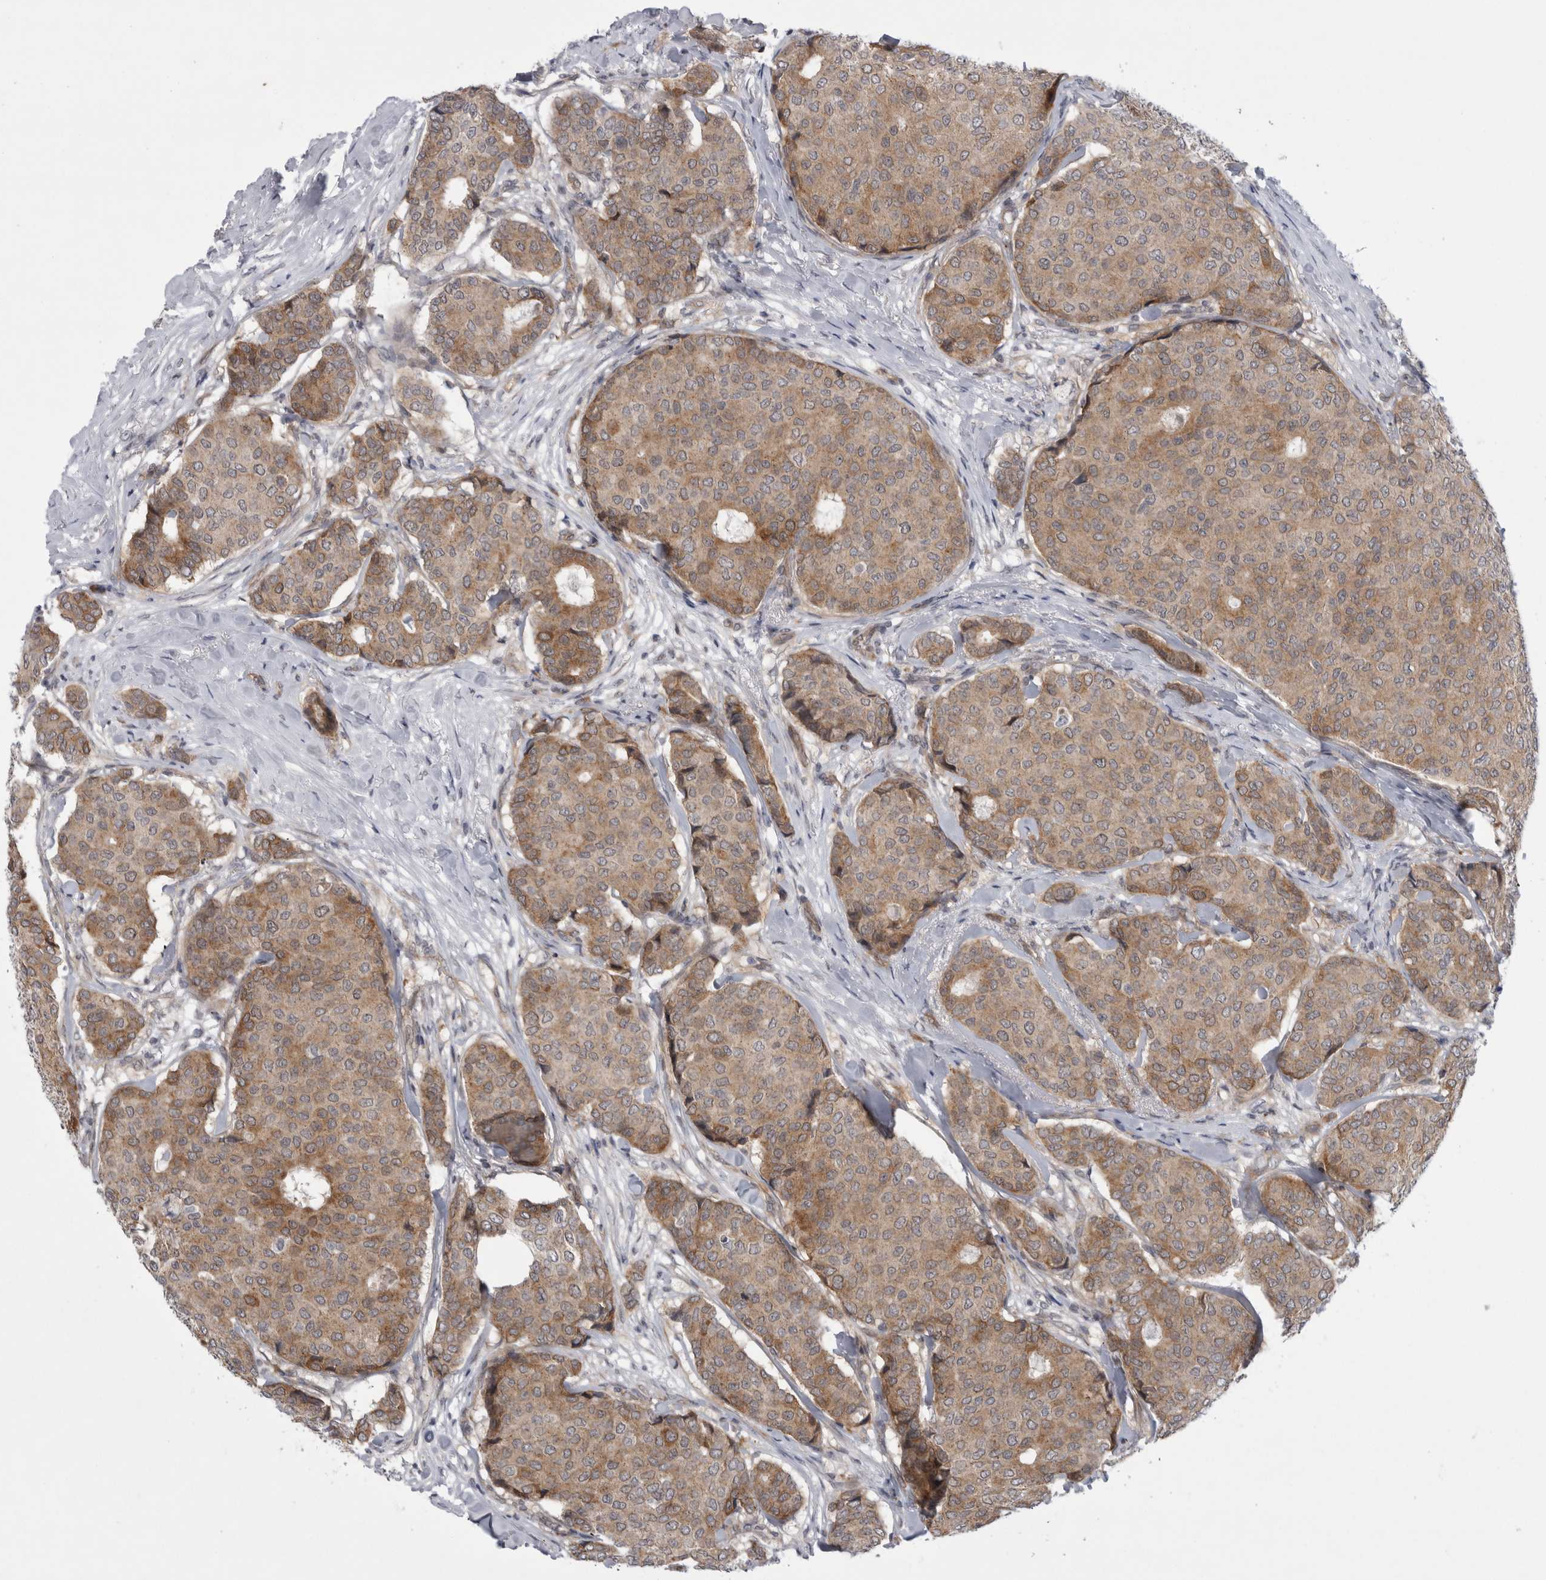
{"staining": {"intensity": "moderate", "quantity": ">75%", "location": "cytoplasmic/membranous"}, "tissue": "breast cancer", "cell_type": "Tumor cells", "image_type": "cancer", "snomed": [{"axis": "morphology", "description": "Duct carcinoma"}, {"axis": "topography", "description": "Breast"}], "caption": "Approximately >75% of tumor cells in human breast cancer (infiltrating ductal carcinoma) demonstrate moderate cytoplasmic/membranous protein staining as visualized by brown immunohistochemical staining.", "gene": "PARP11", "patient": {"sex": "female", "age": 75}}